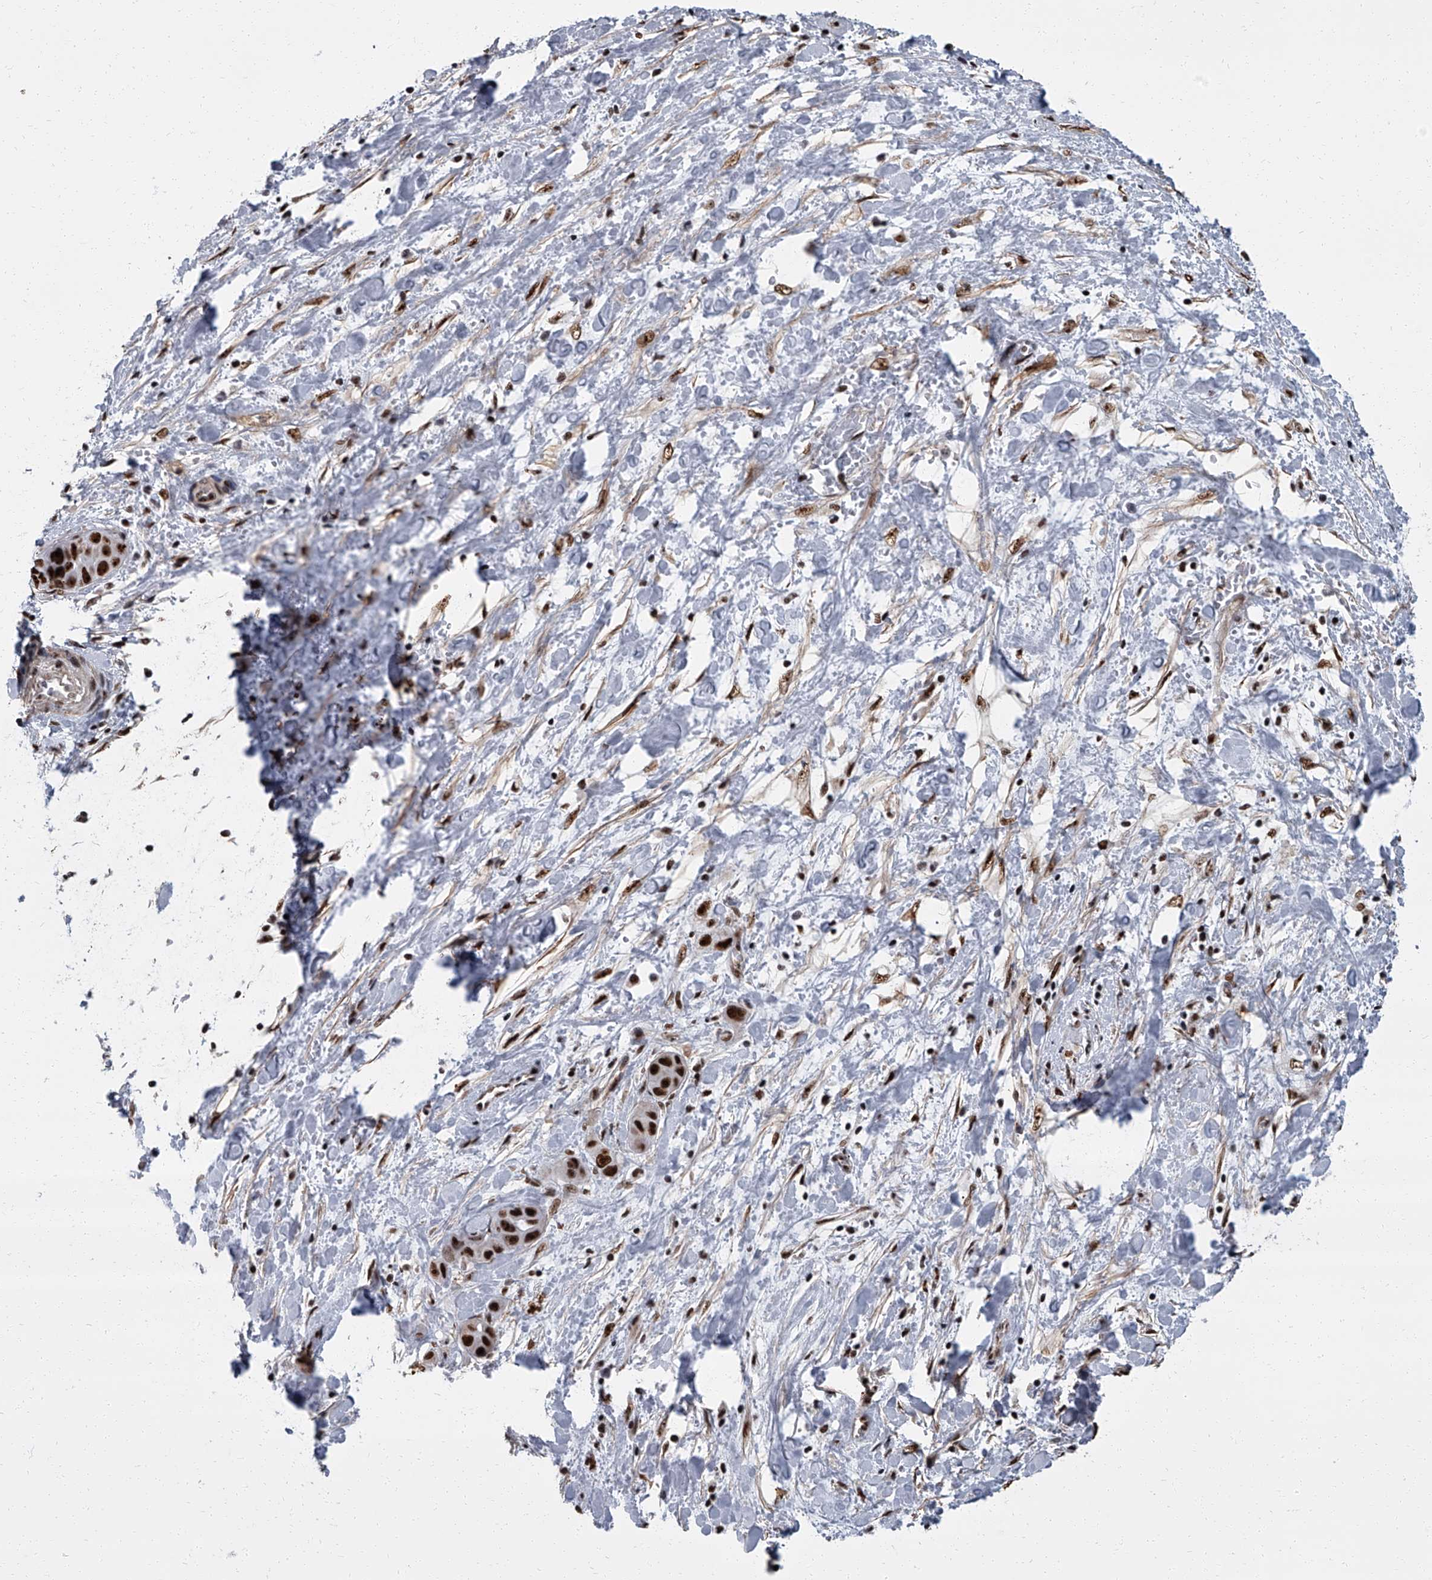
{"staining": {"intensity": "strong", "quantity": ">75%", "location": "nuclear"}, "tissue": "liver cancer", "cell_type": "Tumor cells", "image_type": "cancer", "snomed": [{"axis": "morphology", "description": "Cholangiocarcinoma"}, {"axis": "topography", "description": "Liver"}], "caption": "Tumor cells exhibit high levels of strong nuclear expression in about >75% of cells in cholangiocarcinoma (liver).", "gene": "ZNF518B", "patient": {"sex": "female", "age": 52}}